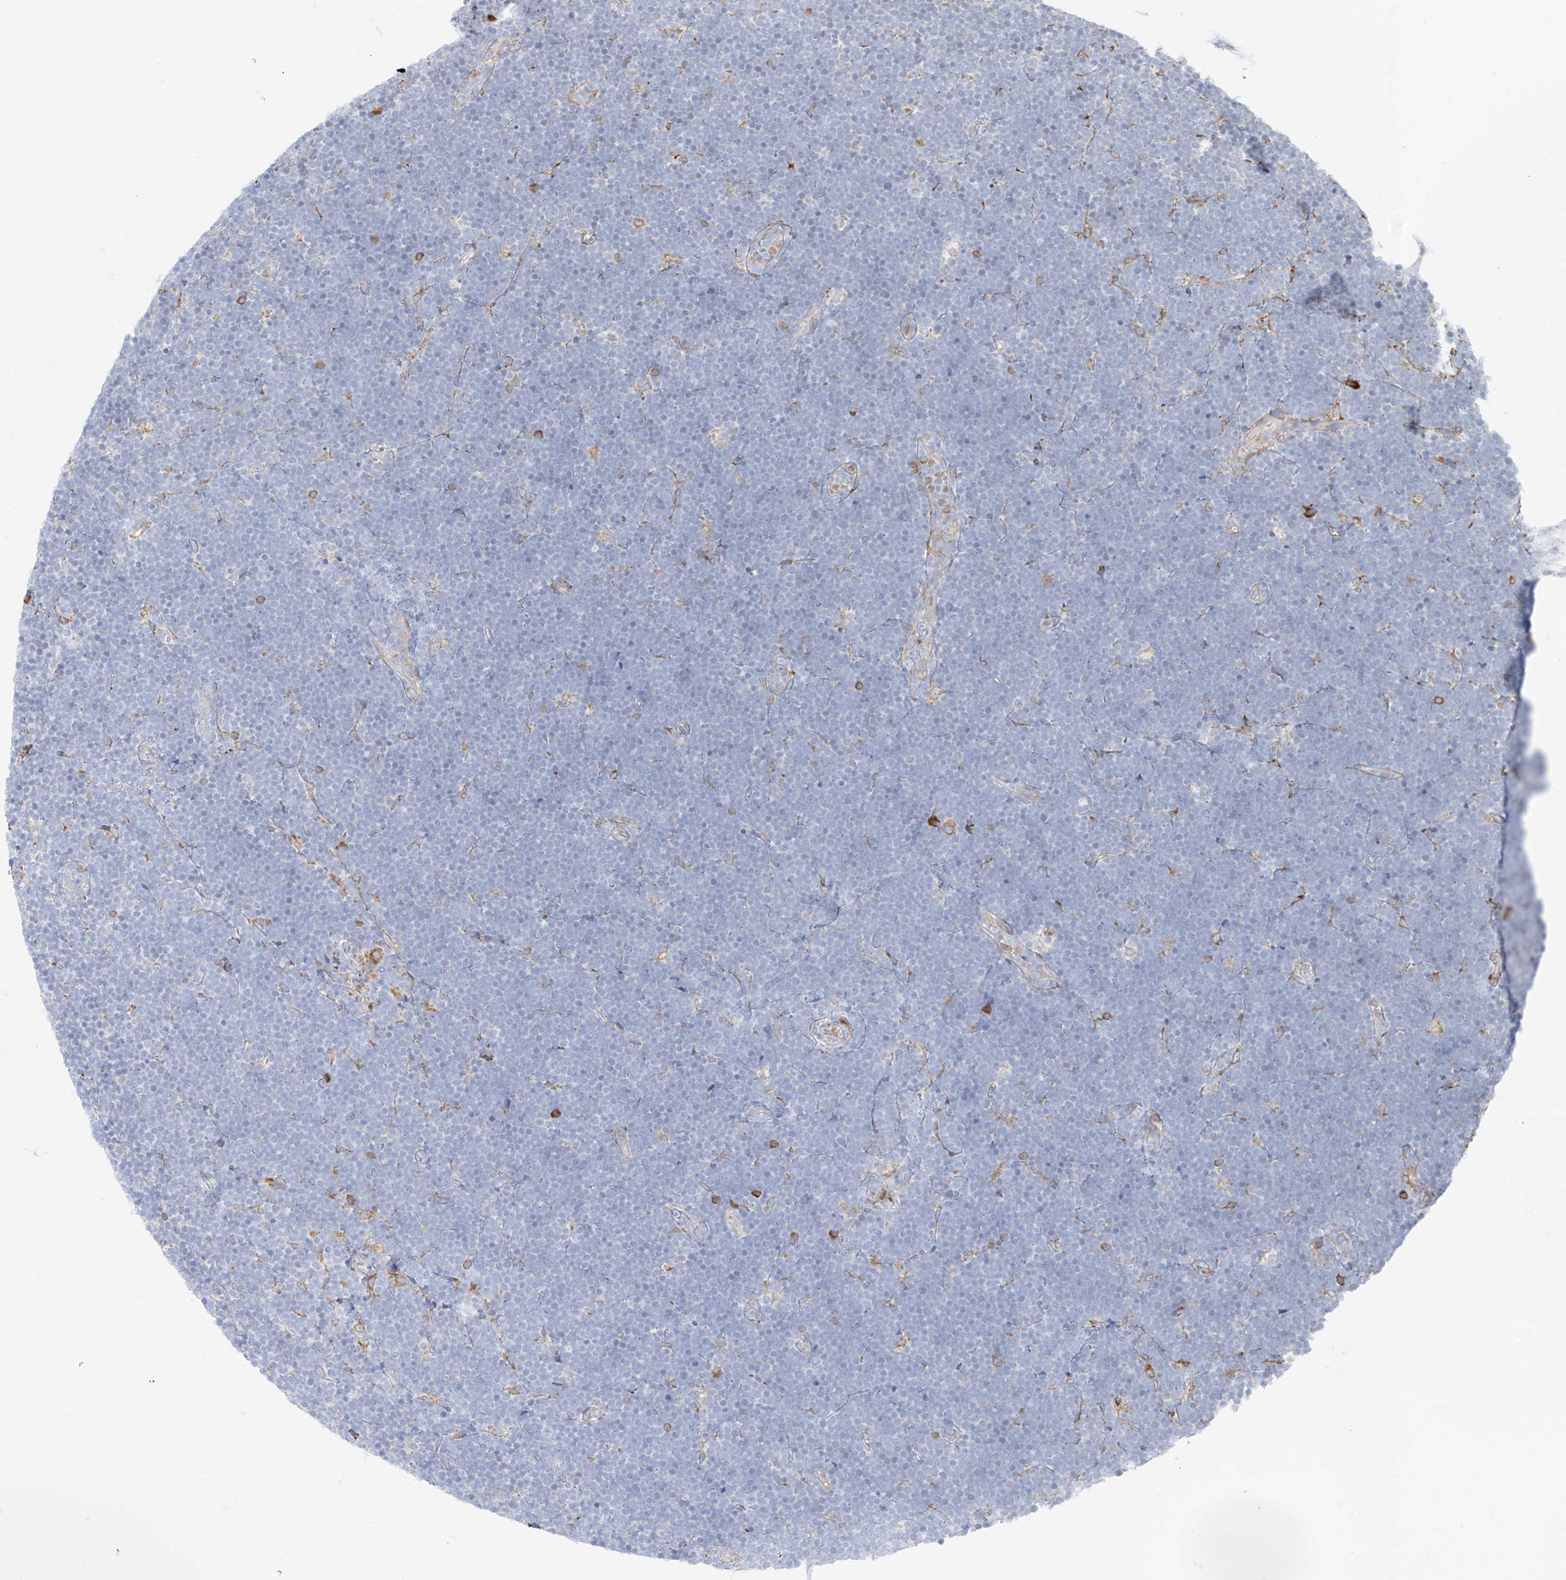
{"staining": {"intensity": "negative", "quantity": "none", "location": "none"}, "tissue": "lymphoma", "cell_type": "Tumor cells", "image_type": "cancer", "snomed": [{"axis": "morphology", "description": "Malignant lymphoma, non-Hodgkin's type, High grade"}, {"axis": "topography", "description": "Lymph node"}], "caption": "DAB (3,3'-diaminobenzidine) immunohistochemical staining of high-grade malignant lymphoma, non-Hodgkin's type displays no significant positivity in tumor cells. (Stains: DAB IHC with hematoxylin counter stain, Microscopy: brightfield microscopy at high magnification).", "gene": "ZNF354C", "patient": {"sex": "male", "age": 13}}